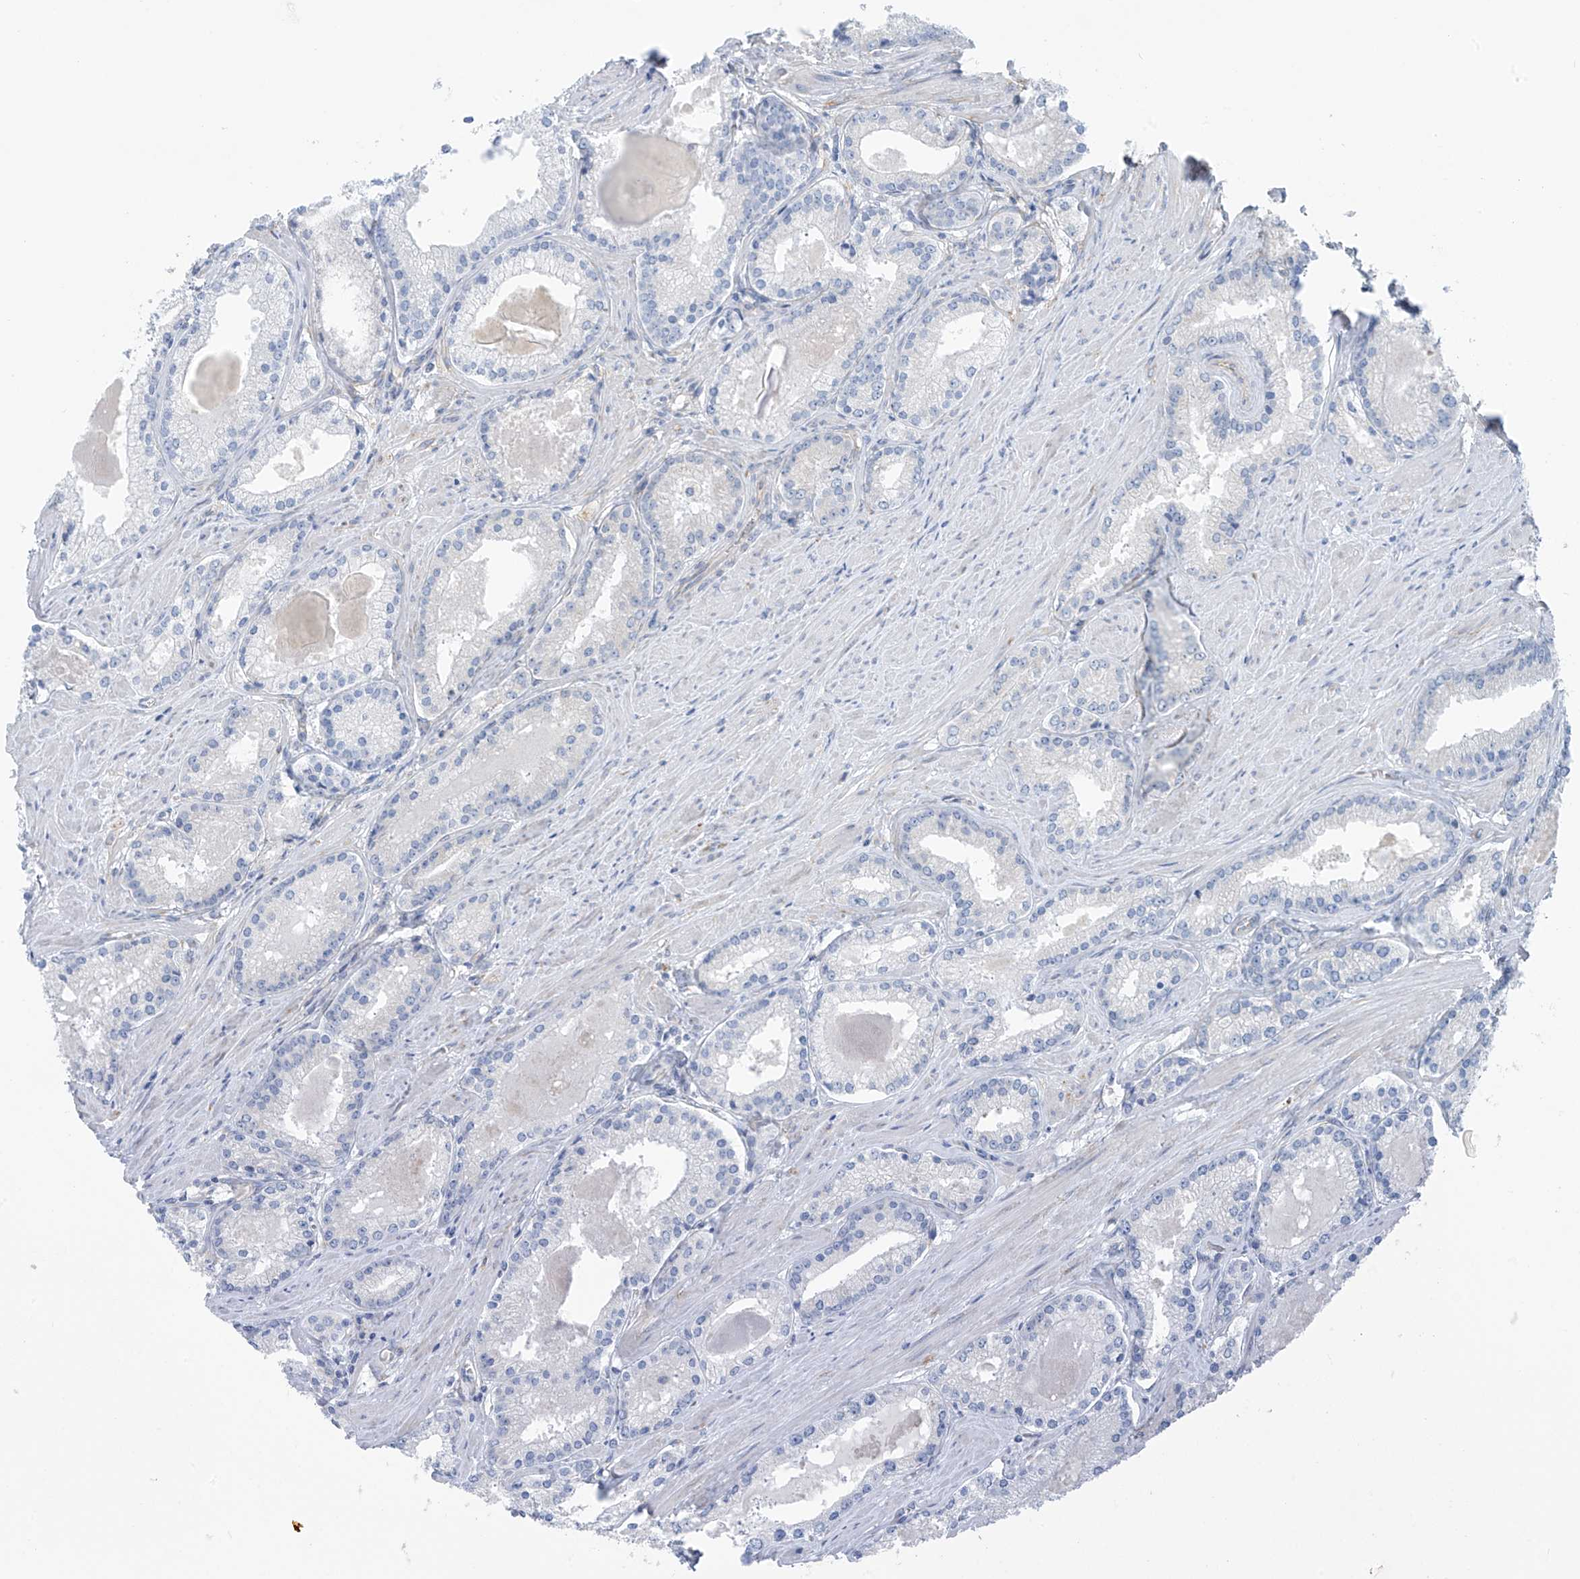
{"staining": {"intensity": "negative", "quantity": "none", "location": "none"}, "tissue": "prostate cancer", "cell_type": "Tumor cells", "image_type": "cancer", "snomed": [{"axis": "morphology", "description": "Adenocarcinoma, Low grade"}, {"axis": "topography", "description": "Prostate"}], "caption": "This is an IHC histopathology image of adenocarcinoma (low-grade) (prostate). There is no positivity in tumor cells.", "gene": "RCN2", "patient": {"sex": "male", "age": 54}}